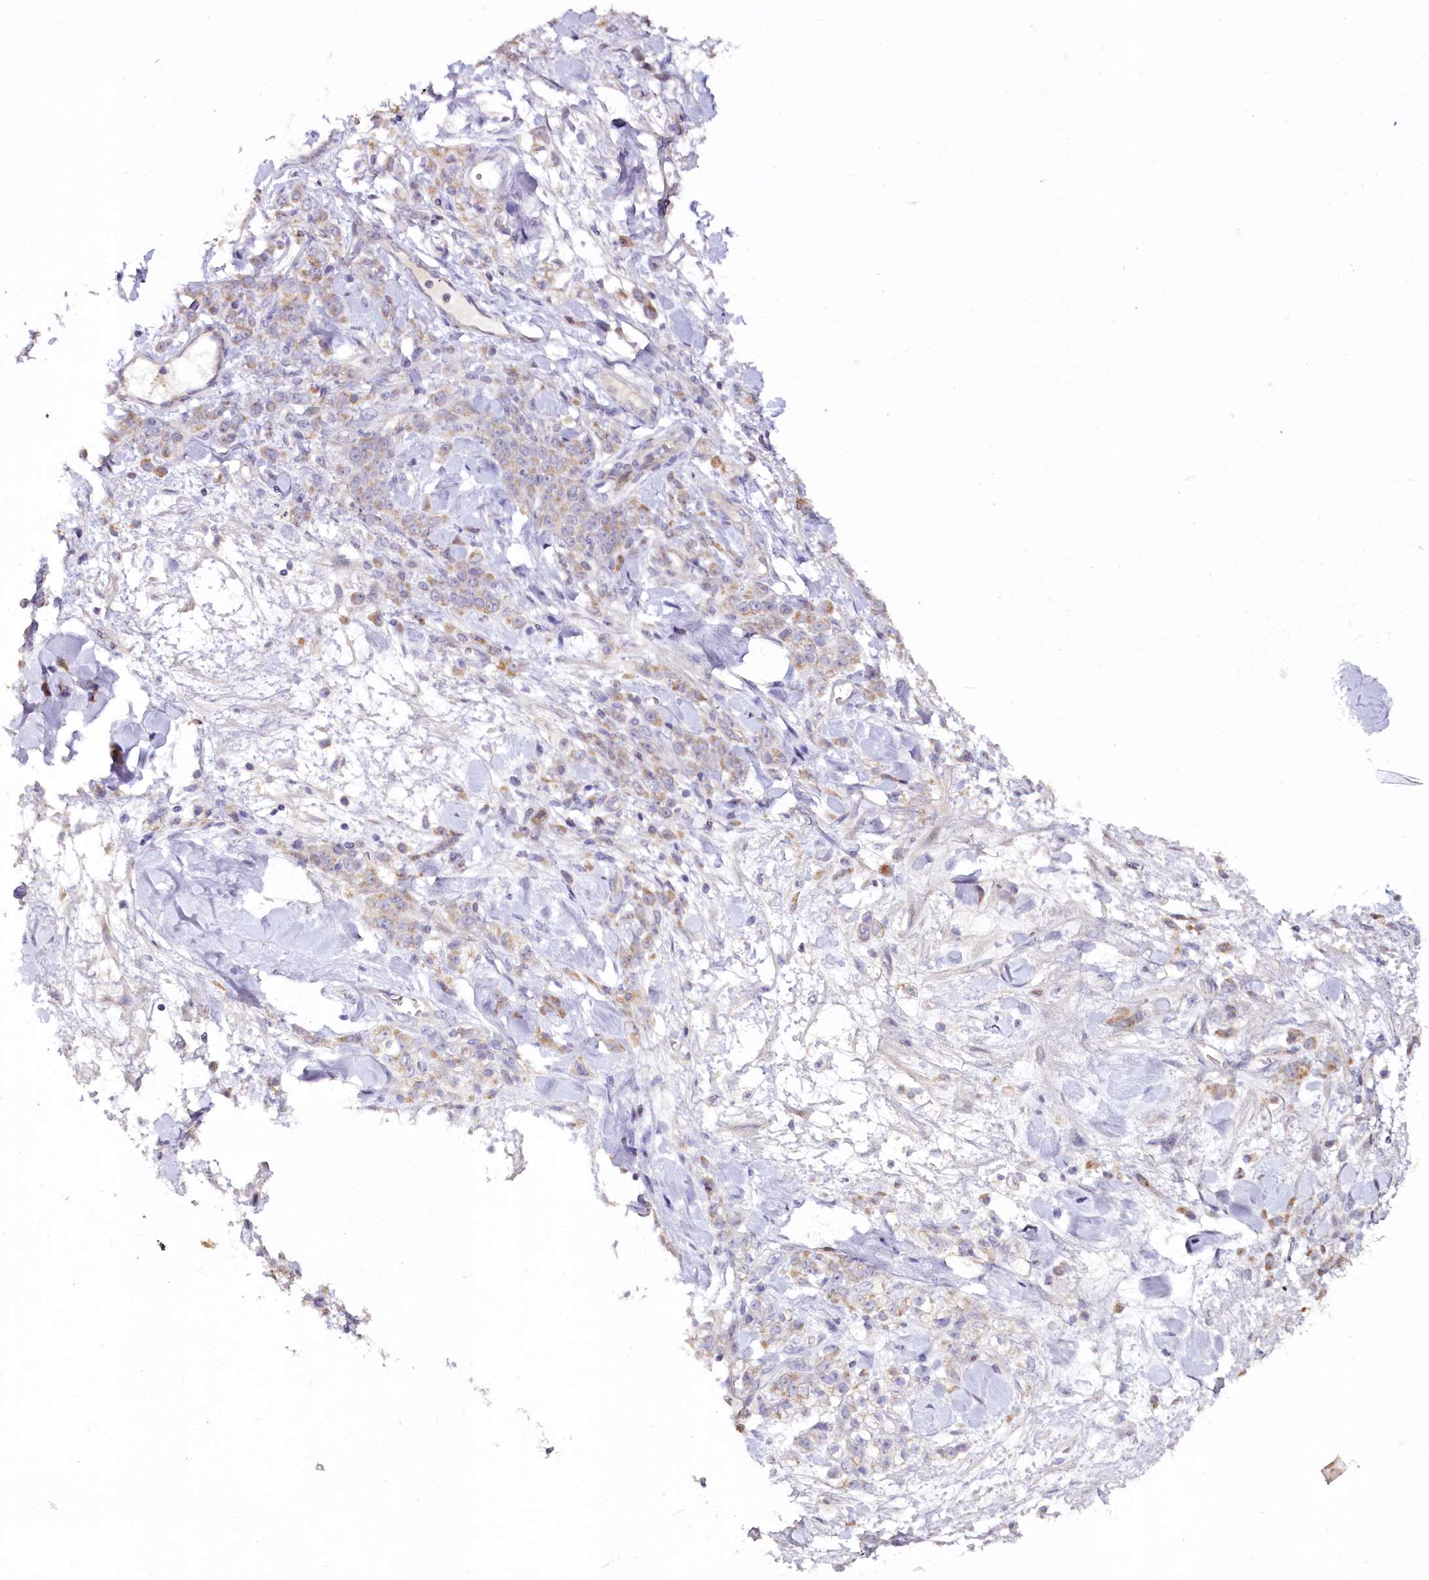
{"staining": {"intensity": "weak", "quantity": ">75%", "location": "cytoplasmic/membranous"}, "tissue": "stomach cancer", "cell_type": "Tumor cells", "image_type": "cancer", "snomed": [{"axis": "morphology", "description": "Normal tissue, NOS"}, {"axis": "morphology", "description": "Adenocarcinoma, NOS"}, {"axis": "topography", "description": "Stomach"}], "caption": "Immunohistochemical staining of human stomach adenocarcinoma displays weak cytoplasmic/membranous protein expression in approximately >75% of tumor cells.", "gene": "SLC6A11", "patient": {"sex": "male", "age": 82}}